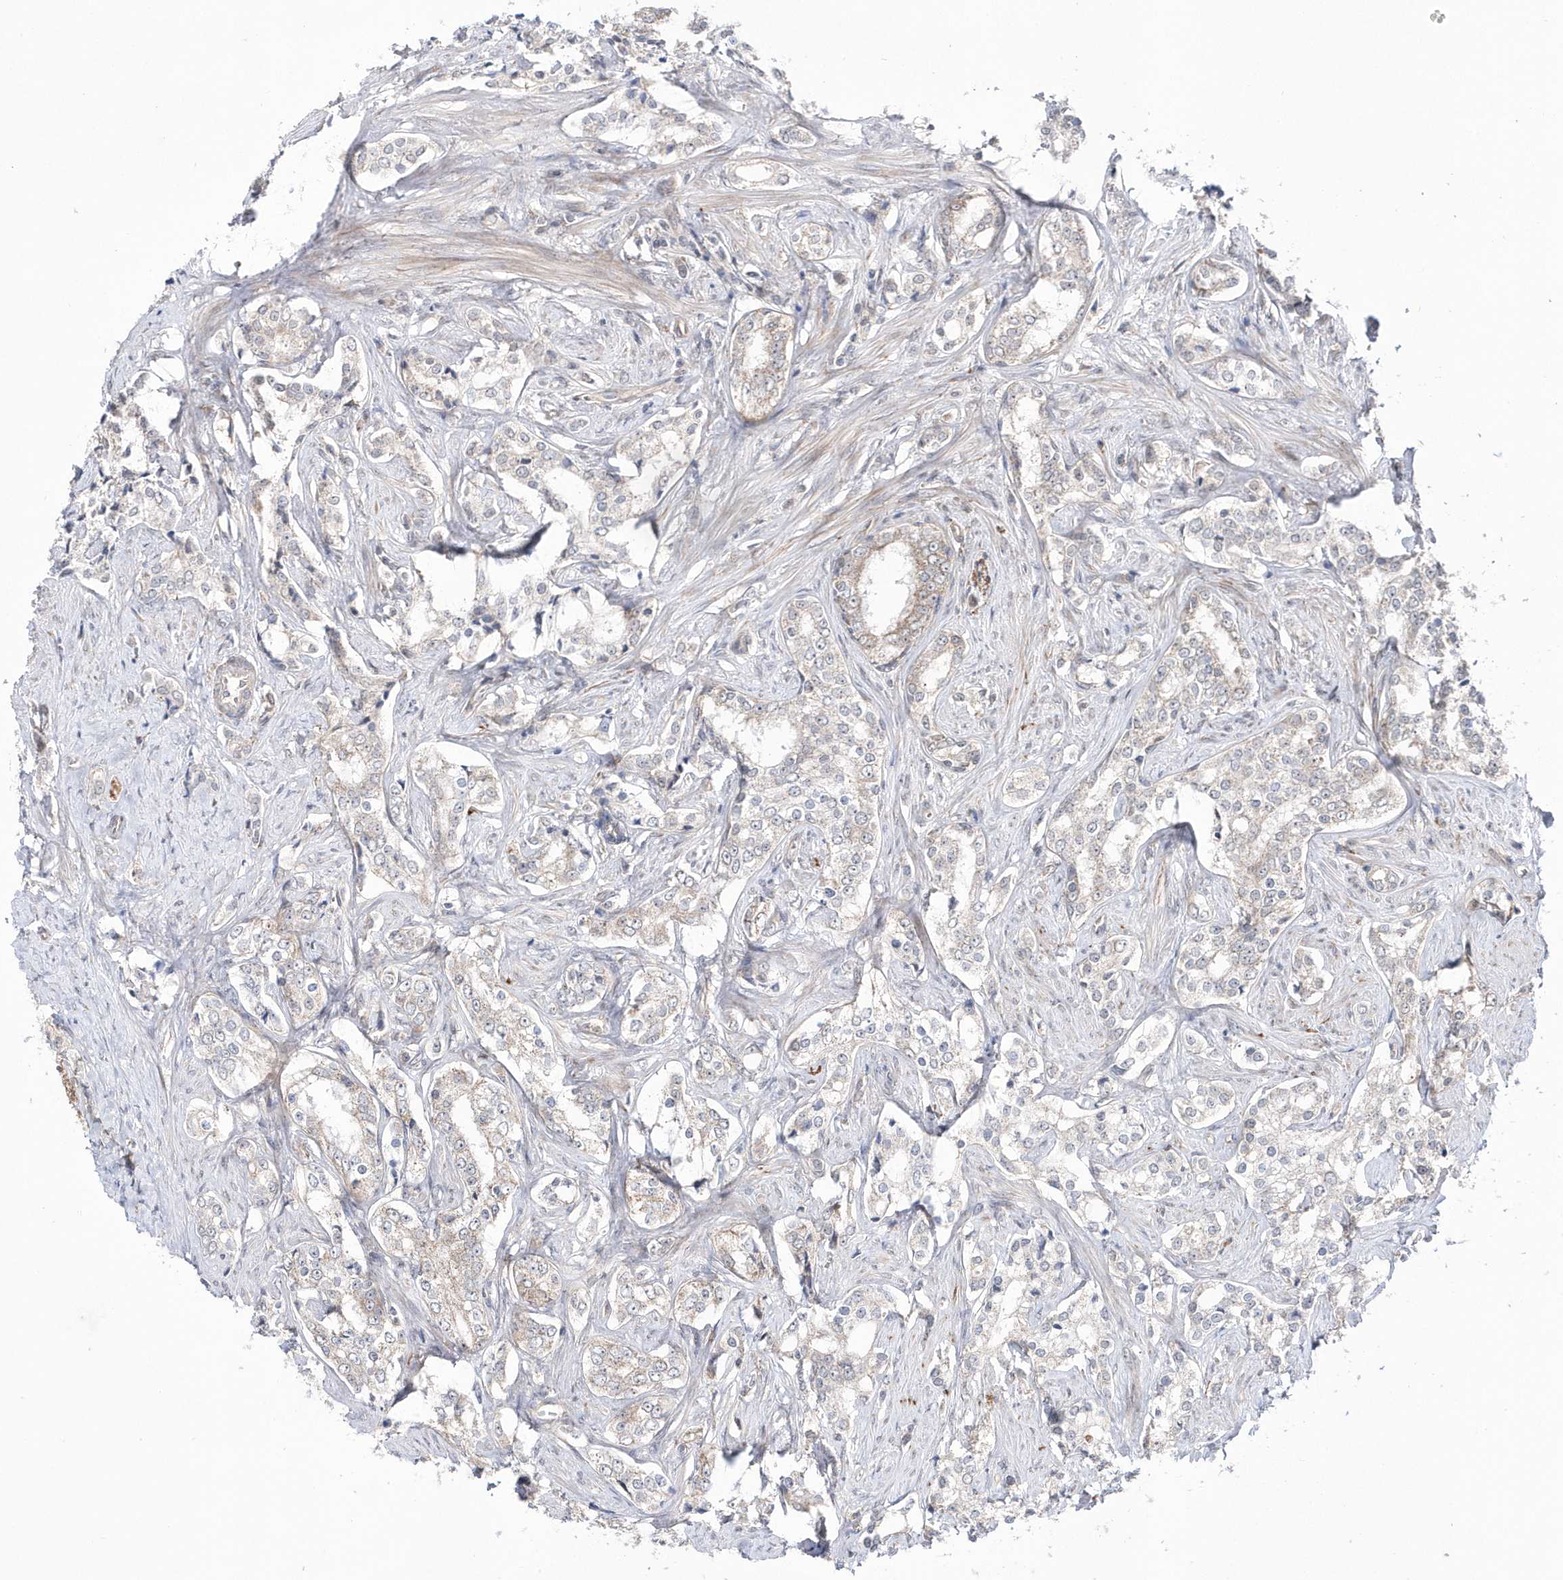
{"staining": {"intensity": "negative", "quantity": "none", "location": "none"}, "tissue": "prostate cancer", "cell_type": "Tumor cells", "image_type": "cancer", "snomed": [{"axis": "morphology", "description": "Adenocarcinoma, High grade"}, {"axis": "topography", "description": "Prostate"}], "caption": "IHC histopathology image of neoplastic tissue: prostate high-grade adenocarcinoma stained with DAB (3,3'-diaminobenzidine) reveals no significant protein staining in tumor cells.", "gene": "DALRD3", "patient": {"sex": "male", "age": 66}}